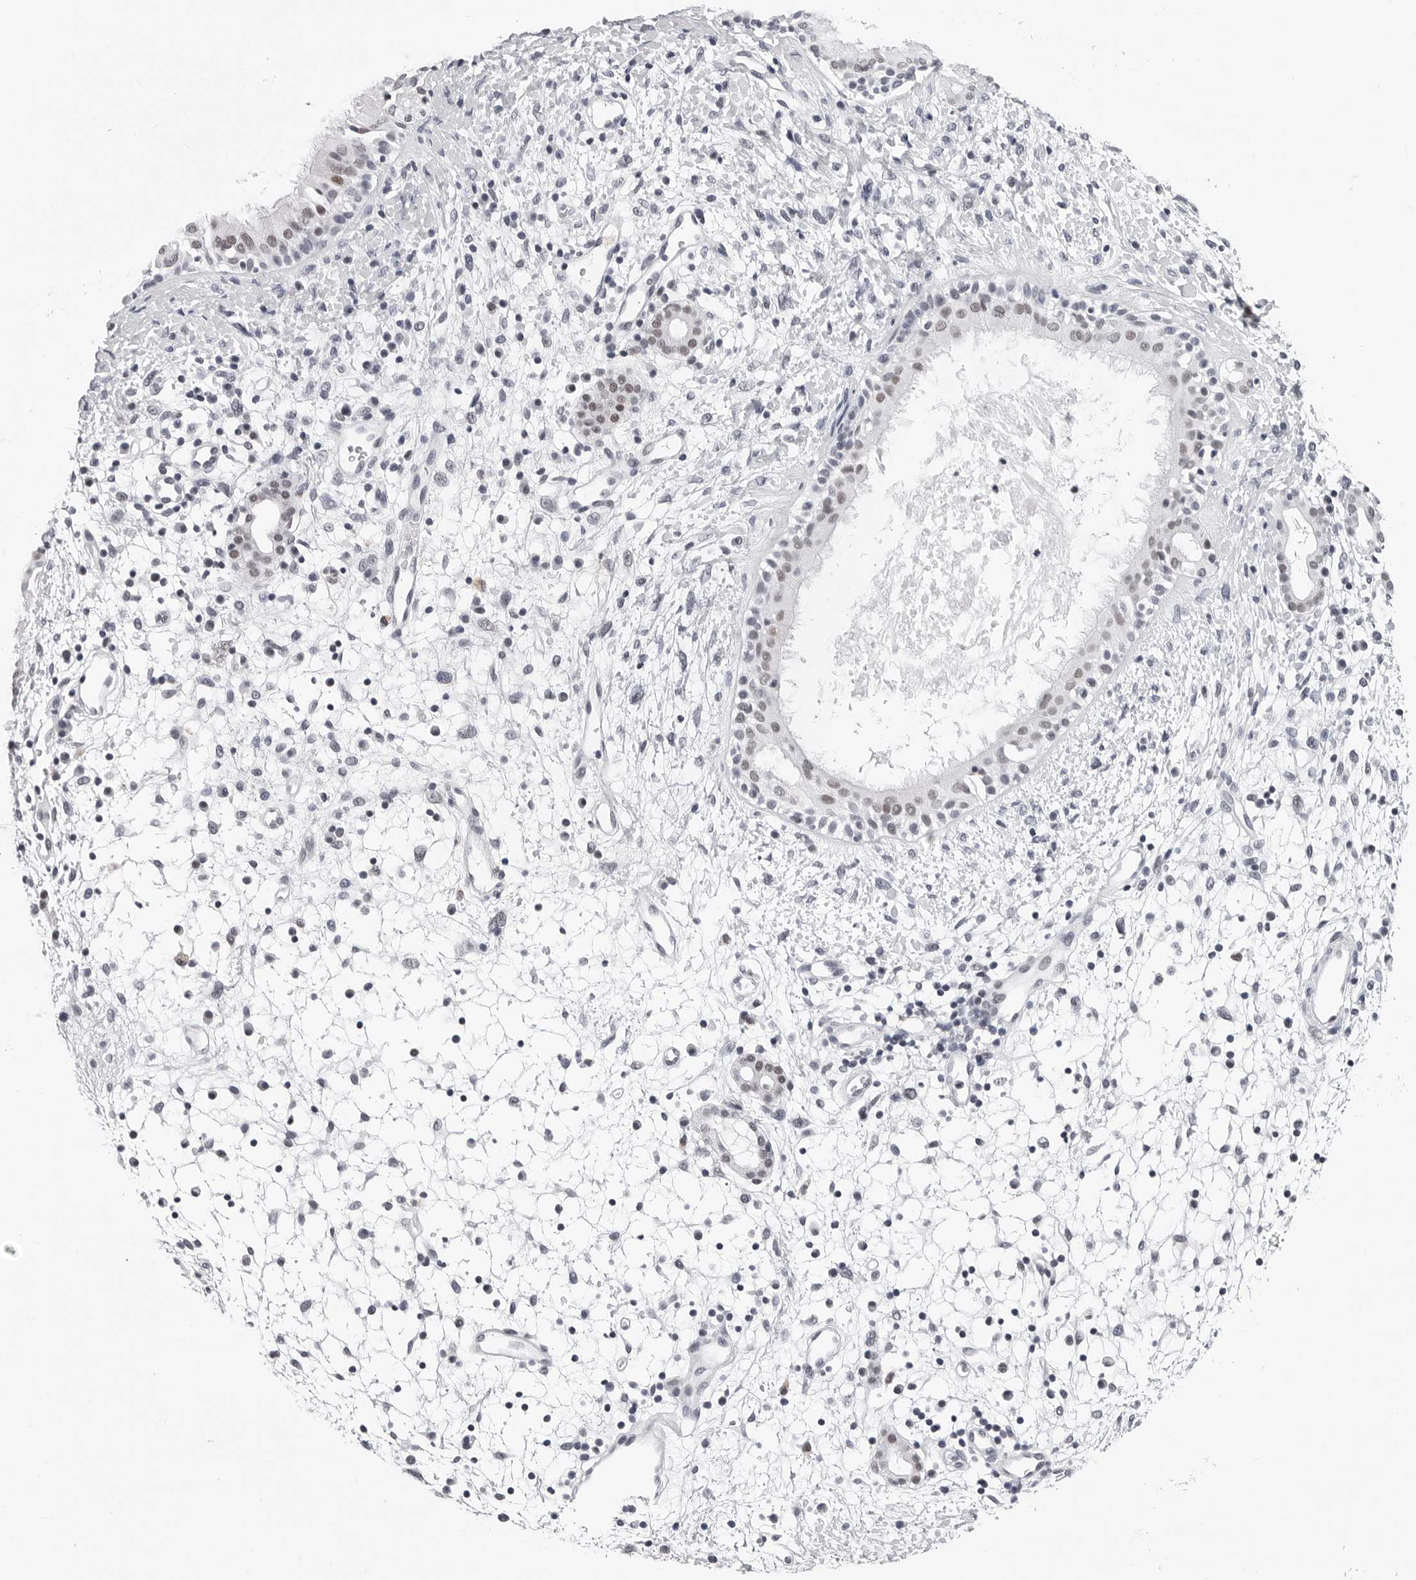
{"staining": {"intensity": "moderate", "quantity": "25%-75%", "location": "nuclear"}, "tissue": "nasopharynx", "cell_type": "Respiratory epithelial cells", "image_type": "normal", "snomed": [{"axis": "morphology", "description": "Normal tissue, NOS"}, {"axis": "topography", "description": "Nasopharynx"}], "caption": "Brown immunohistochemical staining in unremarkable nasopharynx shows moderate nuclear staining in approximately 25%-75% of respiratory epithelial cells.", "gene": "SF3B4", "patient": {"sex": "male", "age": 22}}